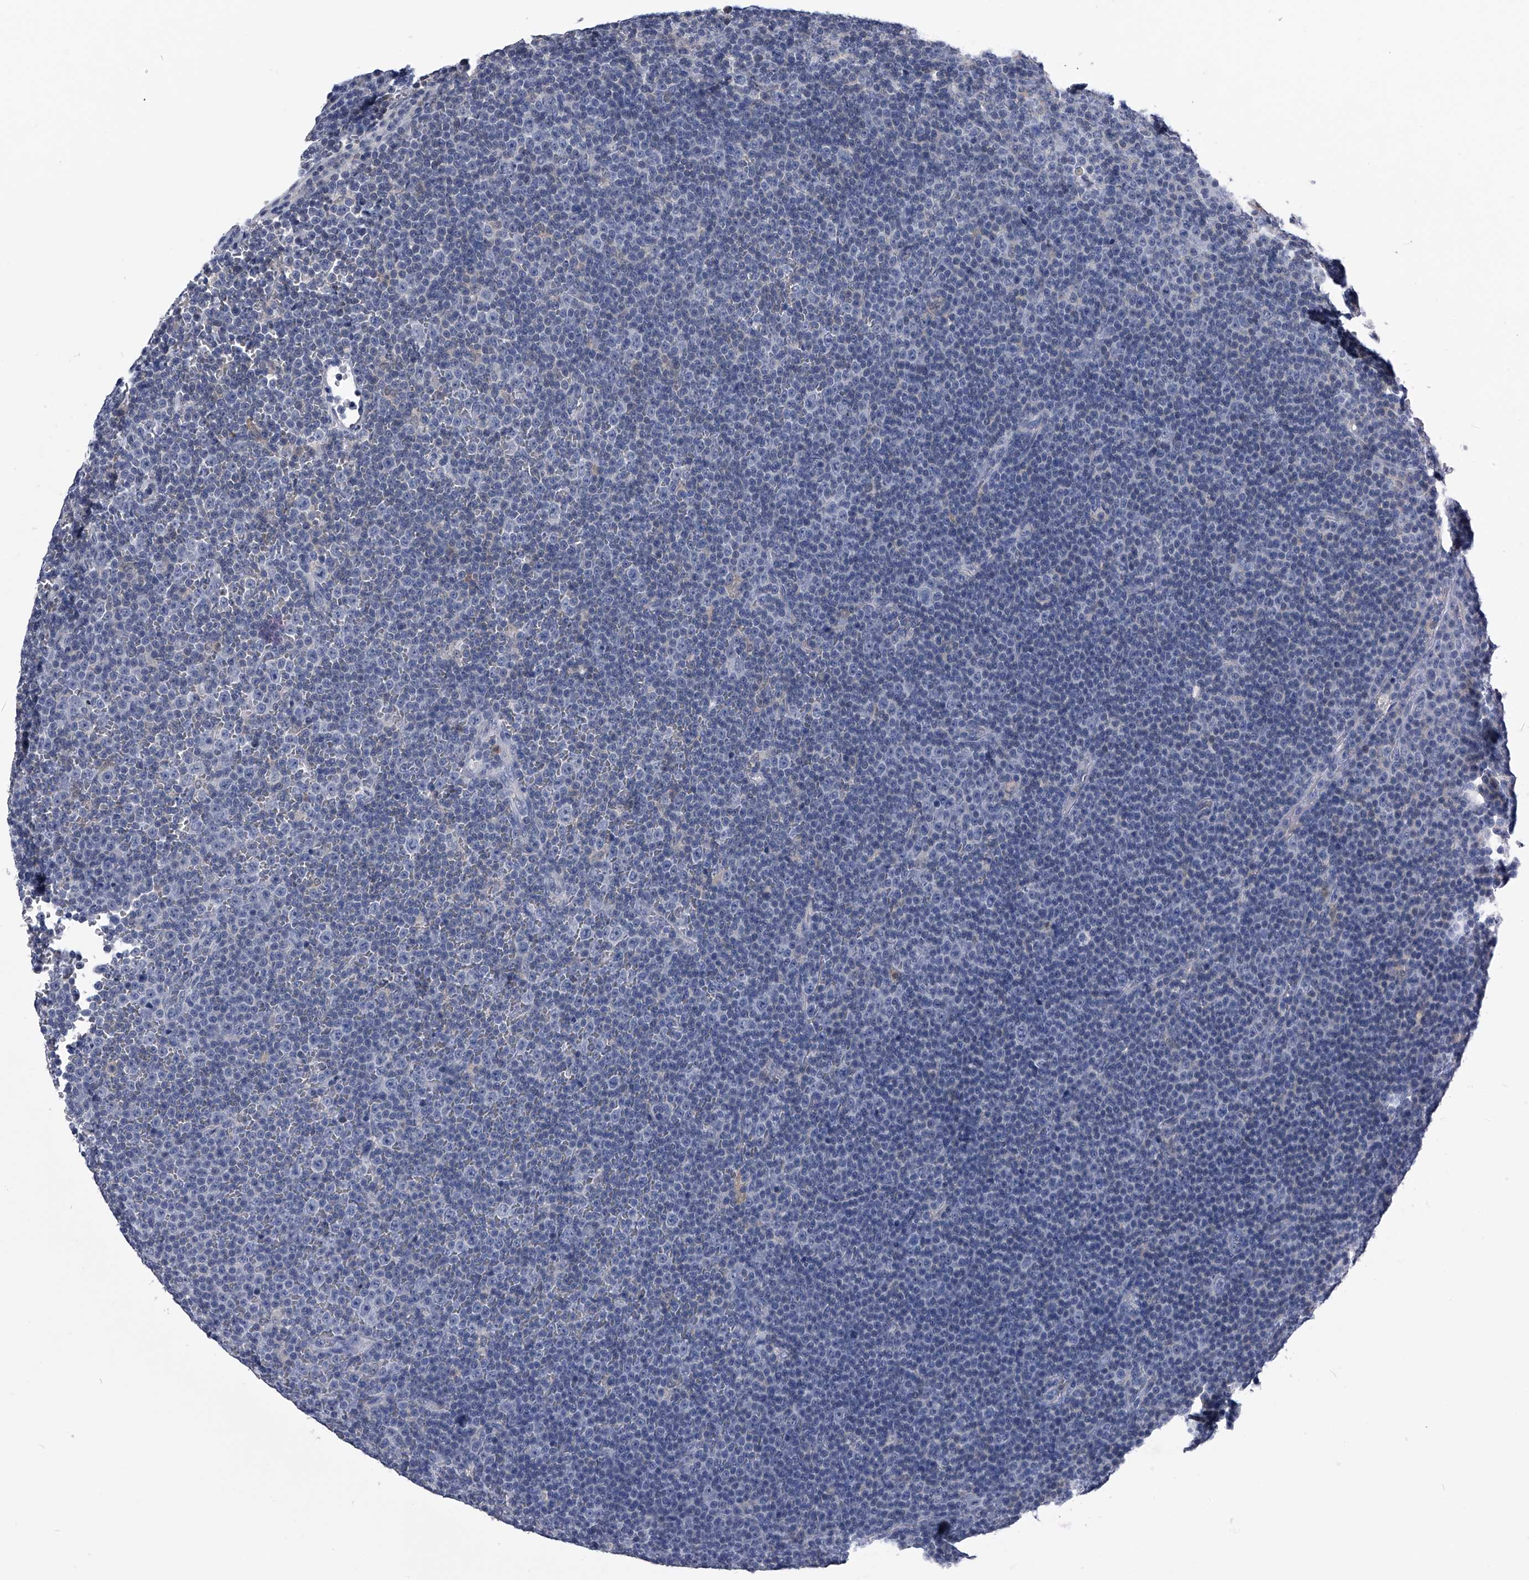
{"staining": {"intensity": "negative", "quantity": "none", "location": "none"}, "tissue": "lymphoma", "cell_type": "Tumor cells", "image_type": "cancer", "snomed": [{"axis": "morphology", "description": "Malignant lymphoma, non-Hodgkin's type, Low grade"}, {"axis": "topography", "description": "Lymph node"}], "caption": "High magnification brightfield microscopy of lymphoma stained with DAB (brown) and counterstained with hematoxylin (blue): tumor cells show no significant expression.", "gene": "PDXK", "patient": {"sex": "female", "age": 67}}